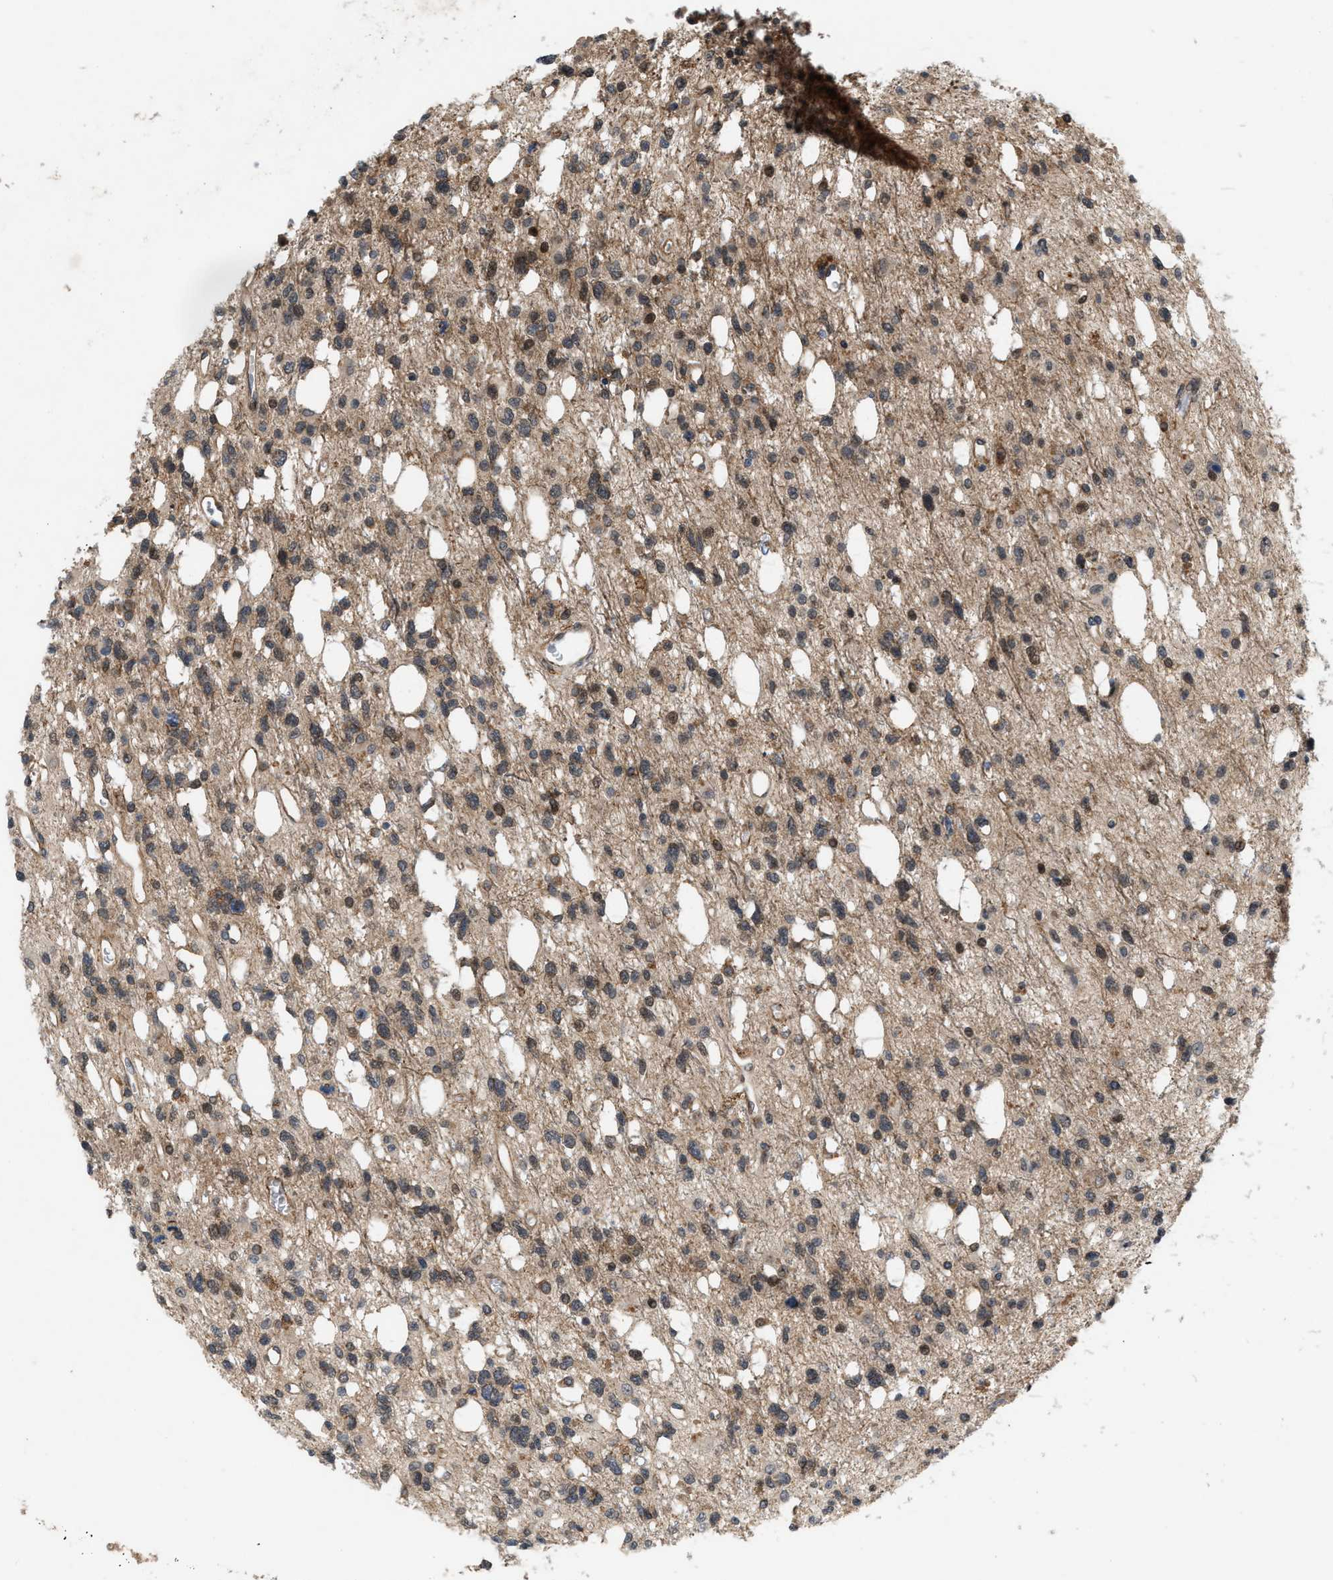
{"staining": {"intensity": "weak", "quantity": "25%-75%", "location": "cytoplasmic/membranous"}, "tissue": "glioma", "cell_type": "Tumor cells", "image_type": "cancer", "snomed": [{"axis": "morphology", "description": "Glioma, malignant, High grade"}, {"axis": "topography", "description": "Brain"}], "caption": "Malignant high-grade glioma stained with a protein marker reveals weak staining in tumor cells.", "gene": "MFSD6", "patient": {"sex": "female", "age": 62}}